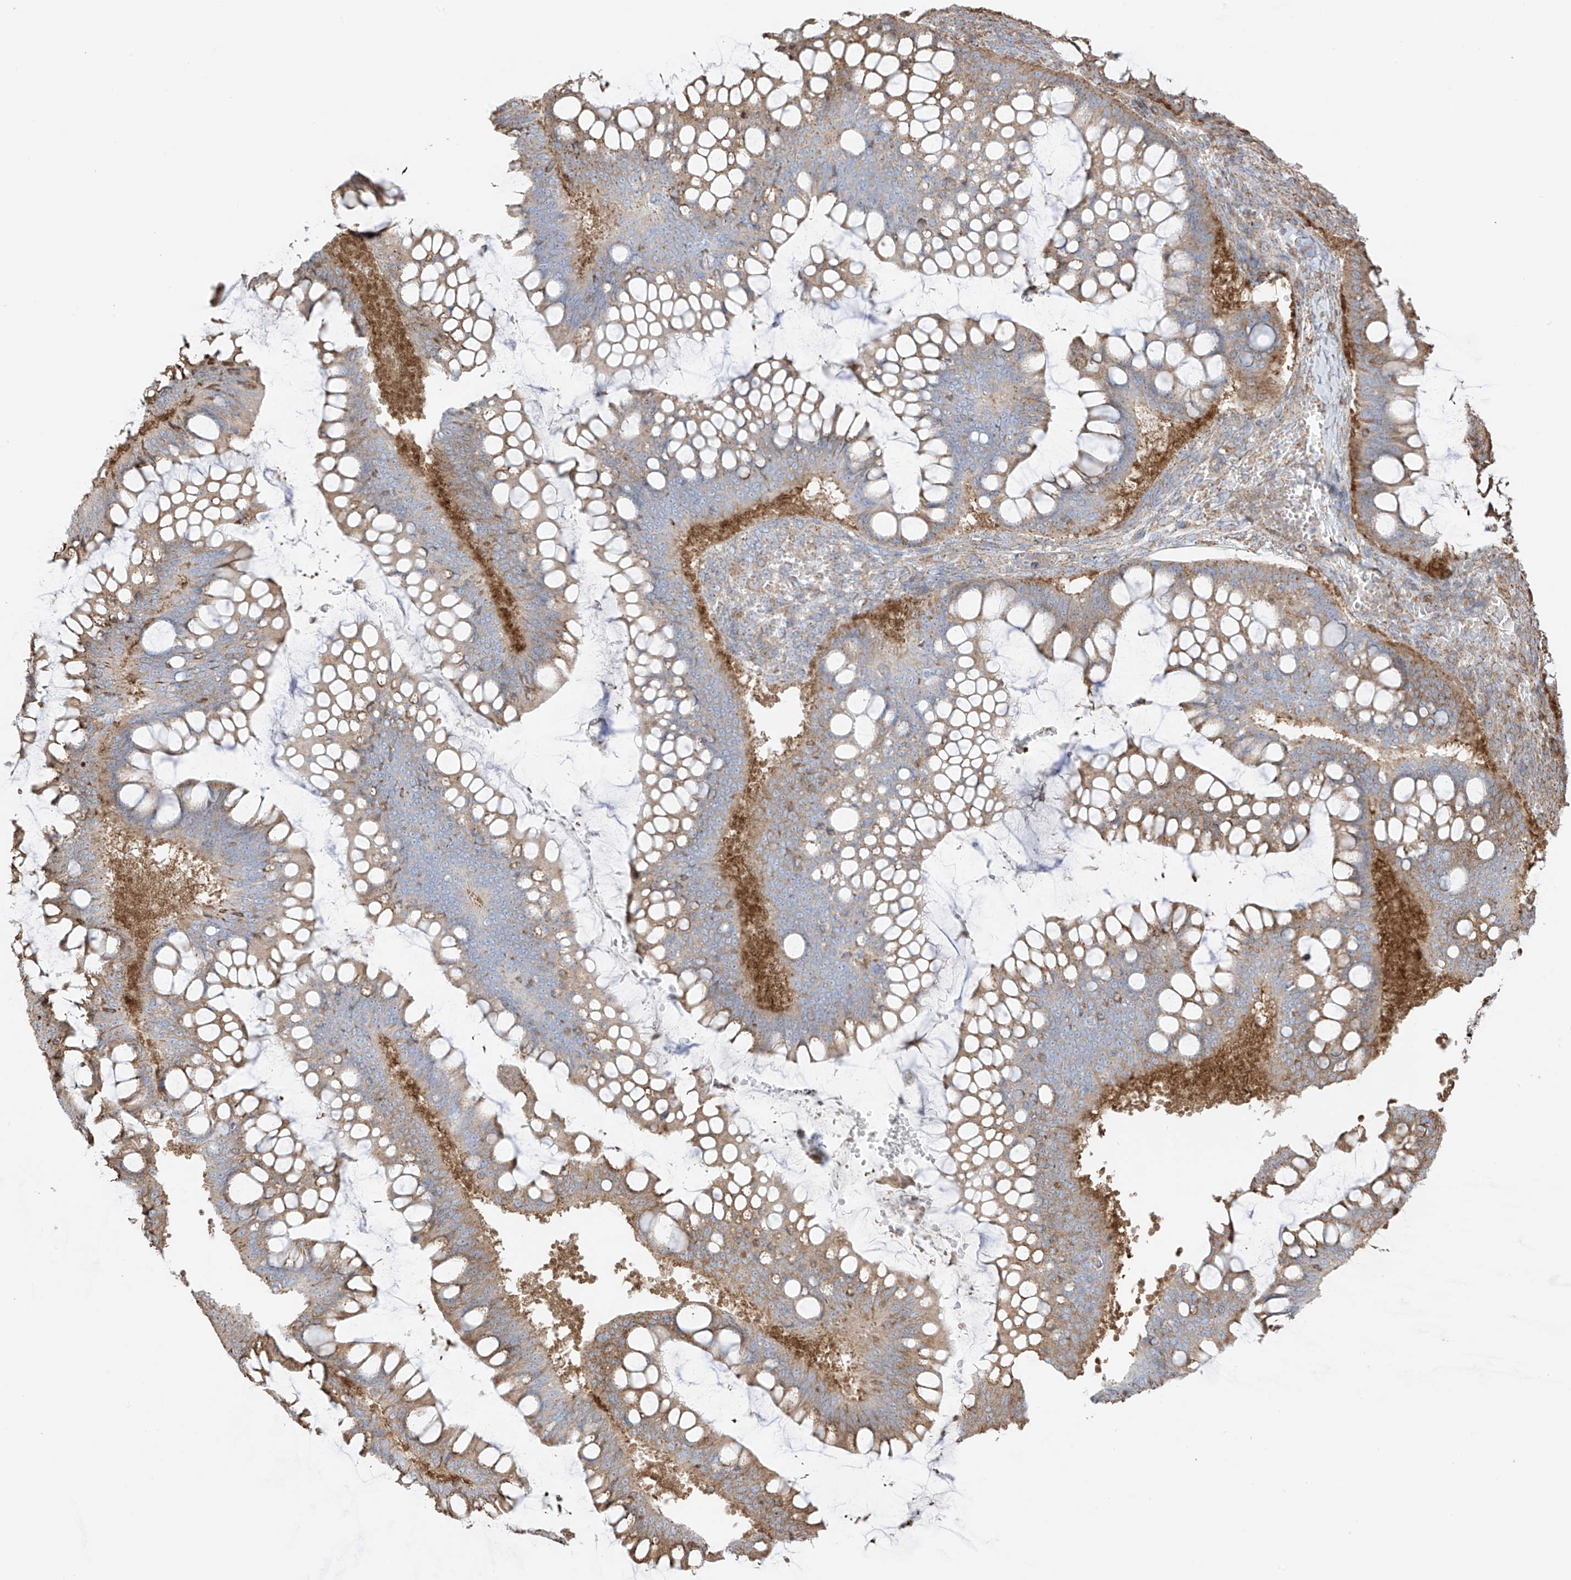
{"staining": {"intensity": "weak", "quantity": ">75%", "location": "cytoplasmic/membranous"}, "tissue": "ovarian cancer", "cell_type": "Tumor cells", "image_type": "cancer", "snomed": [{"axis": "morphology", "description": "Cystadenocarcinoma, mucinous, NOS"}, {"axis": "topography", "description": "Ovary"}], "caption": "This is a micrograph of IHC staining of ovarian cancer, which shows weak positivity in the cytoplasmic/membranous of tumor cells.", "gene": "XKR3", "patient": {"sex": "female", "age": 73}}